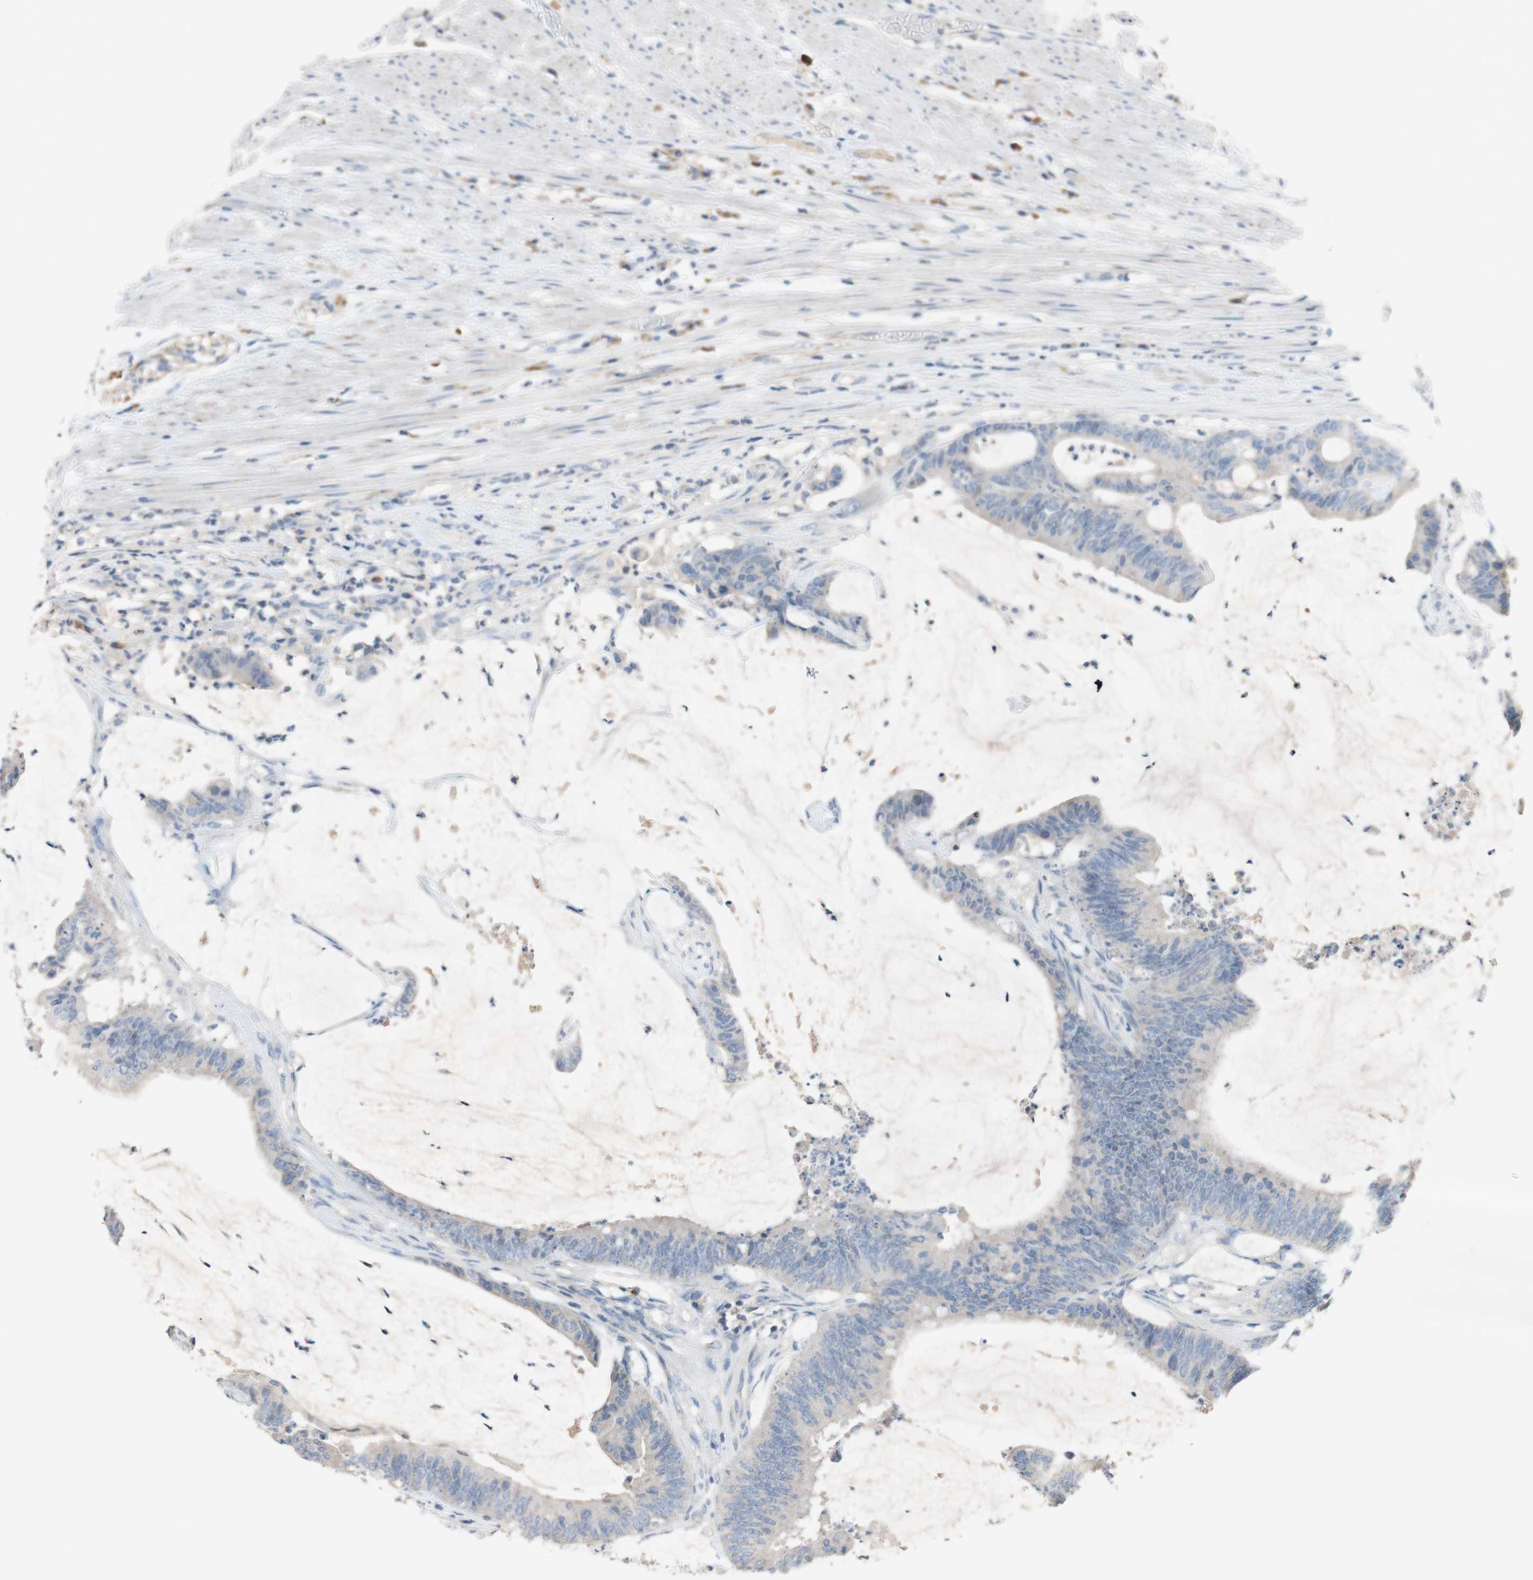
{"staining": {"intensity": "weak", "quantity": ">75%", "location": "cytoplasmic/membranous"}, "tissue": "colorectal cancer", "cell_type": "Tumor cells", "image_type": "cancer", "snomed": [{"axis": "morphology", "description": "Adenocarcinoma, NOS"}, {"axis": "topography", "description": "Rectum"}], "caption": "This image shows immunohistochemistry (IHC) staining of colorectal cancer (adenocarcinoma), with low weak cytoplasmic/membranous staining in approximately >75% of tumor cells.", "gene": "PACSIN1", "patient": {"sex": "female", "age": 66}}